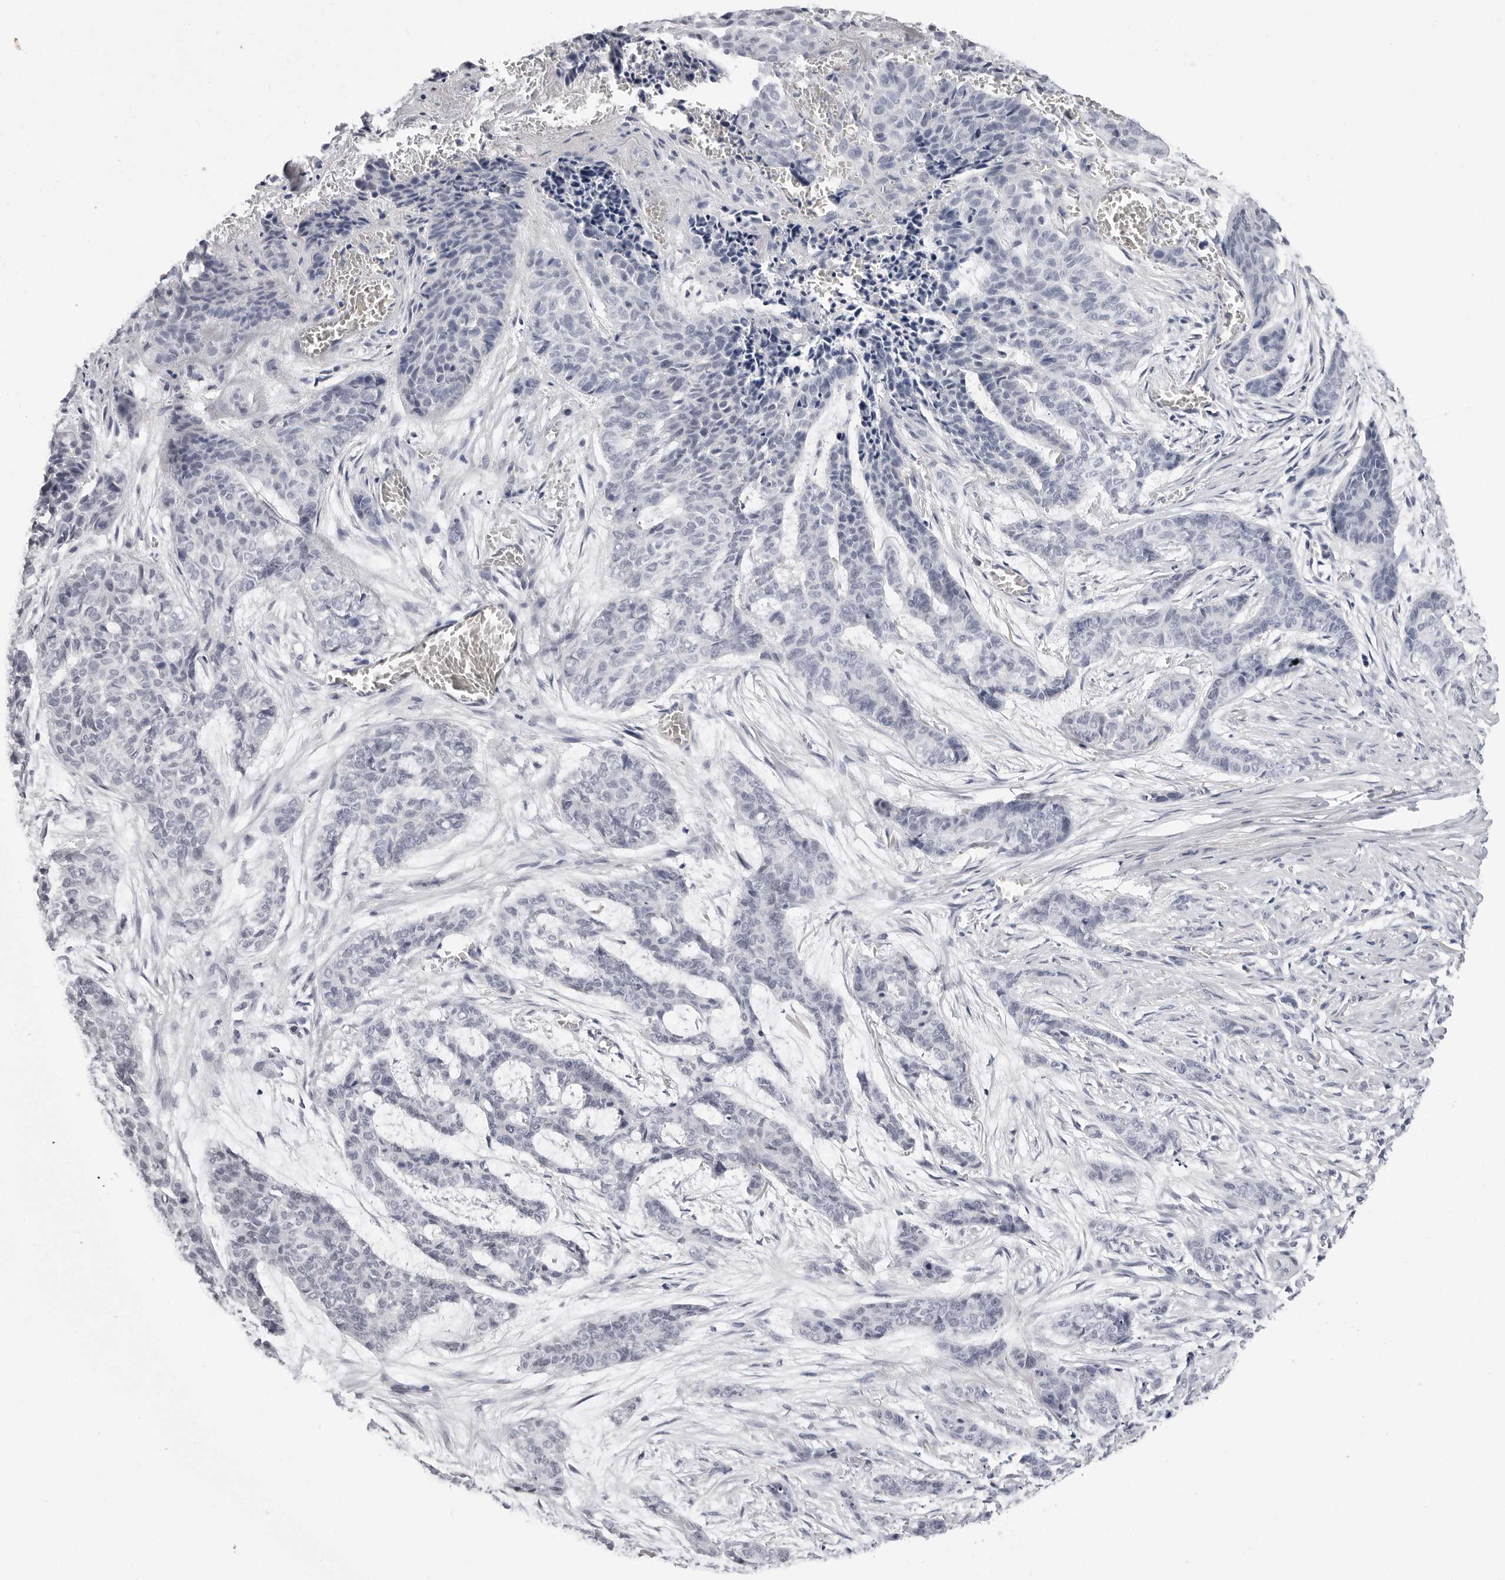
{"staining": {"intensity": "negative", "quantity": "none", "location": "none"}, "tissue": "skin cancer", "cell_type": "Tumor cells", "image_type": "cancer", "snomed": [{"axis": "morphology", "description": "Basal cell carcinoma"}, {"axis": "topography", "description": "Skin"}], "caption": "Tumor cells show no significant protein staining in skin basal cell carcinoma.", "gene": "VEZF1", "patient": {"sex": "female", "age": 64}}